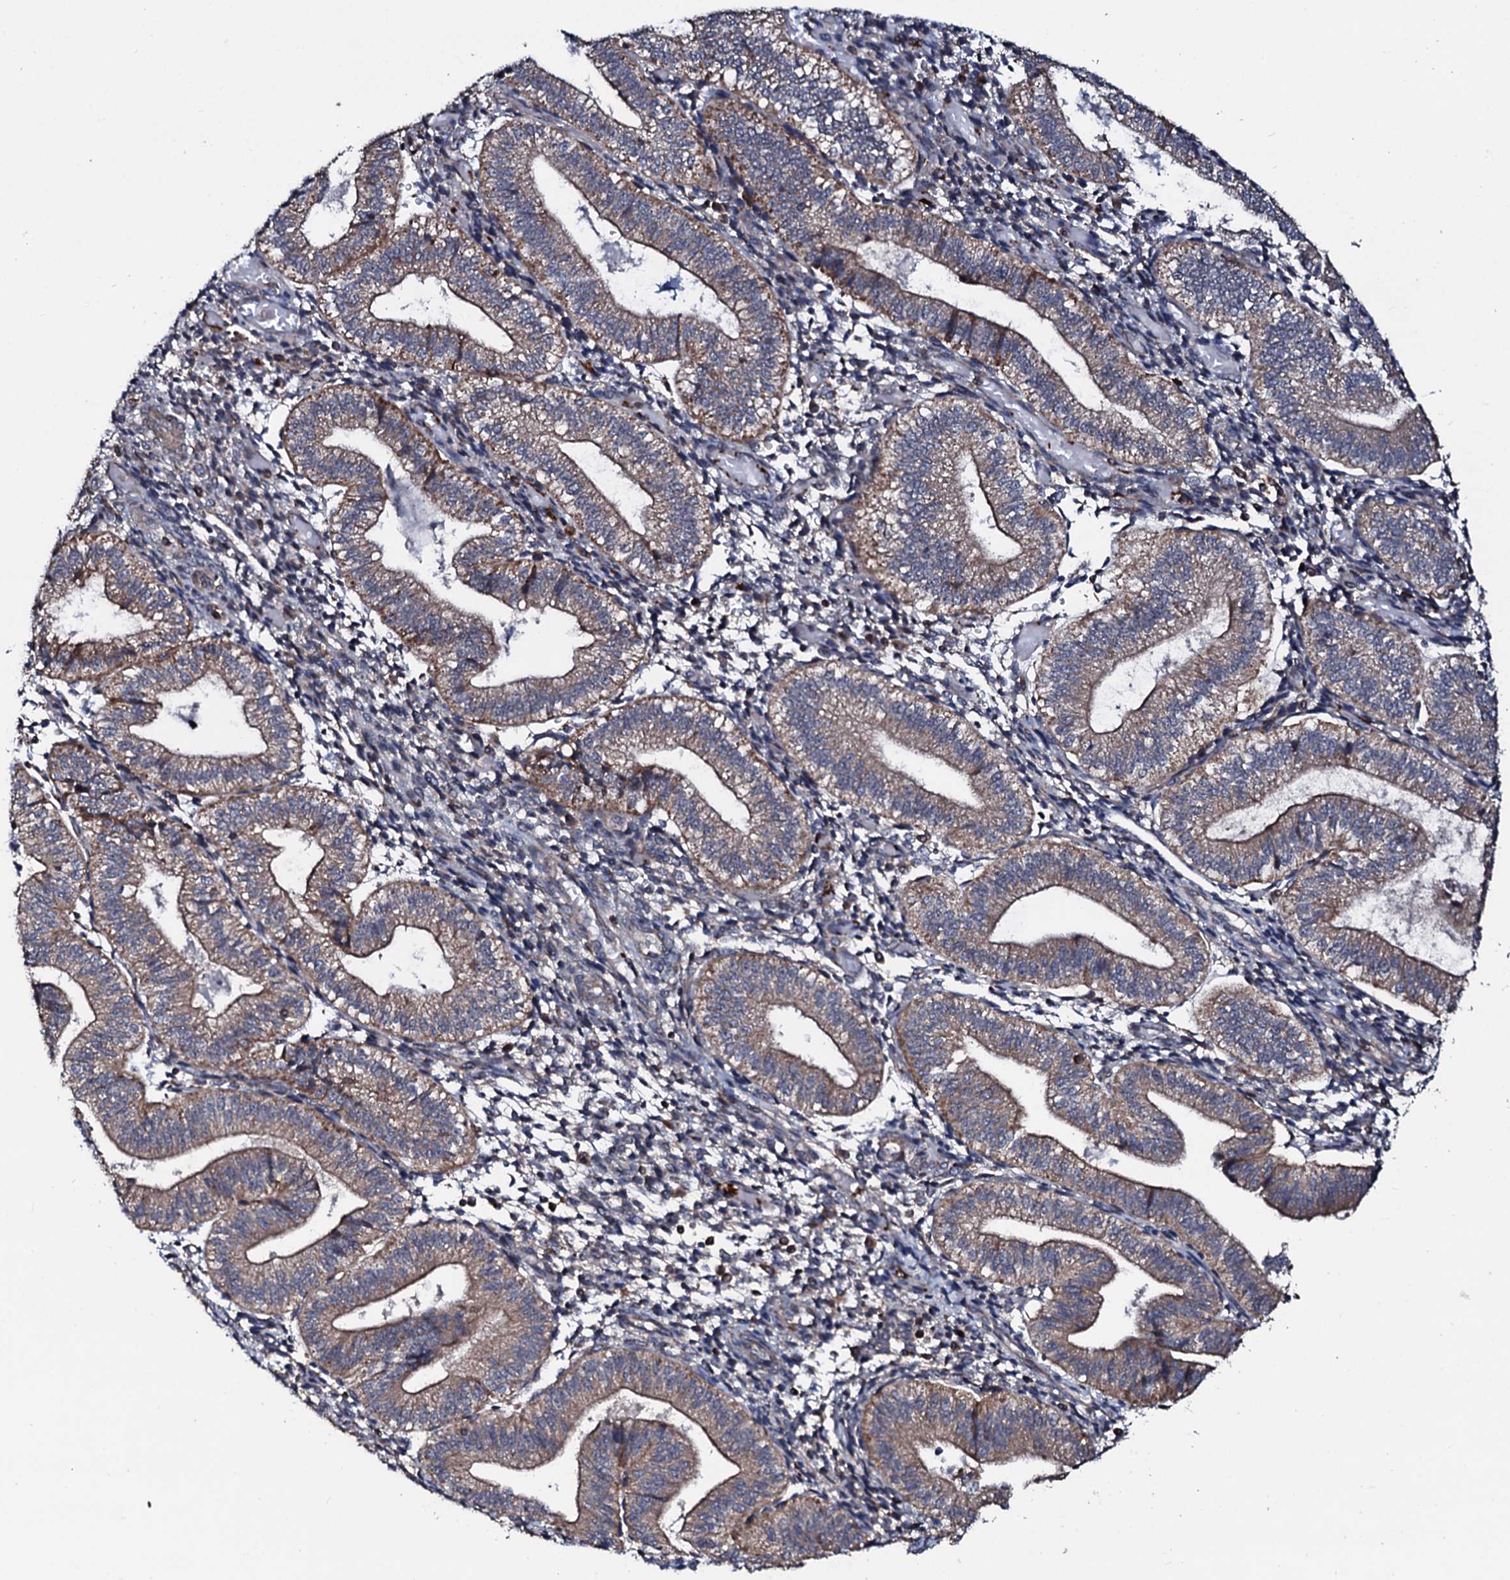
{"staining": {"intensity": "weak", "quantity": "<25%", "location": "cytoplasmic/membranous"}, "tissue": "endometrium", "cell_type": "Cells in endometrial stroma", "image_type": "normal", "snomed": [{"axis": "morphology", "description": "Normal tissue, NOS"}, {"axis": "topography", "description": "Endometrium"}], "caption": "A high-resolution micrograph shows immunohistochemistry staining of unremarkable endometrium, which exhibits no significant expression in cells in endometrial stroma.", "gene": "ENSG00000256591", "patient": {"sex": "female", "age": 34}}